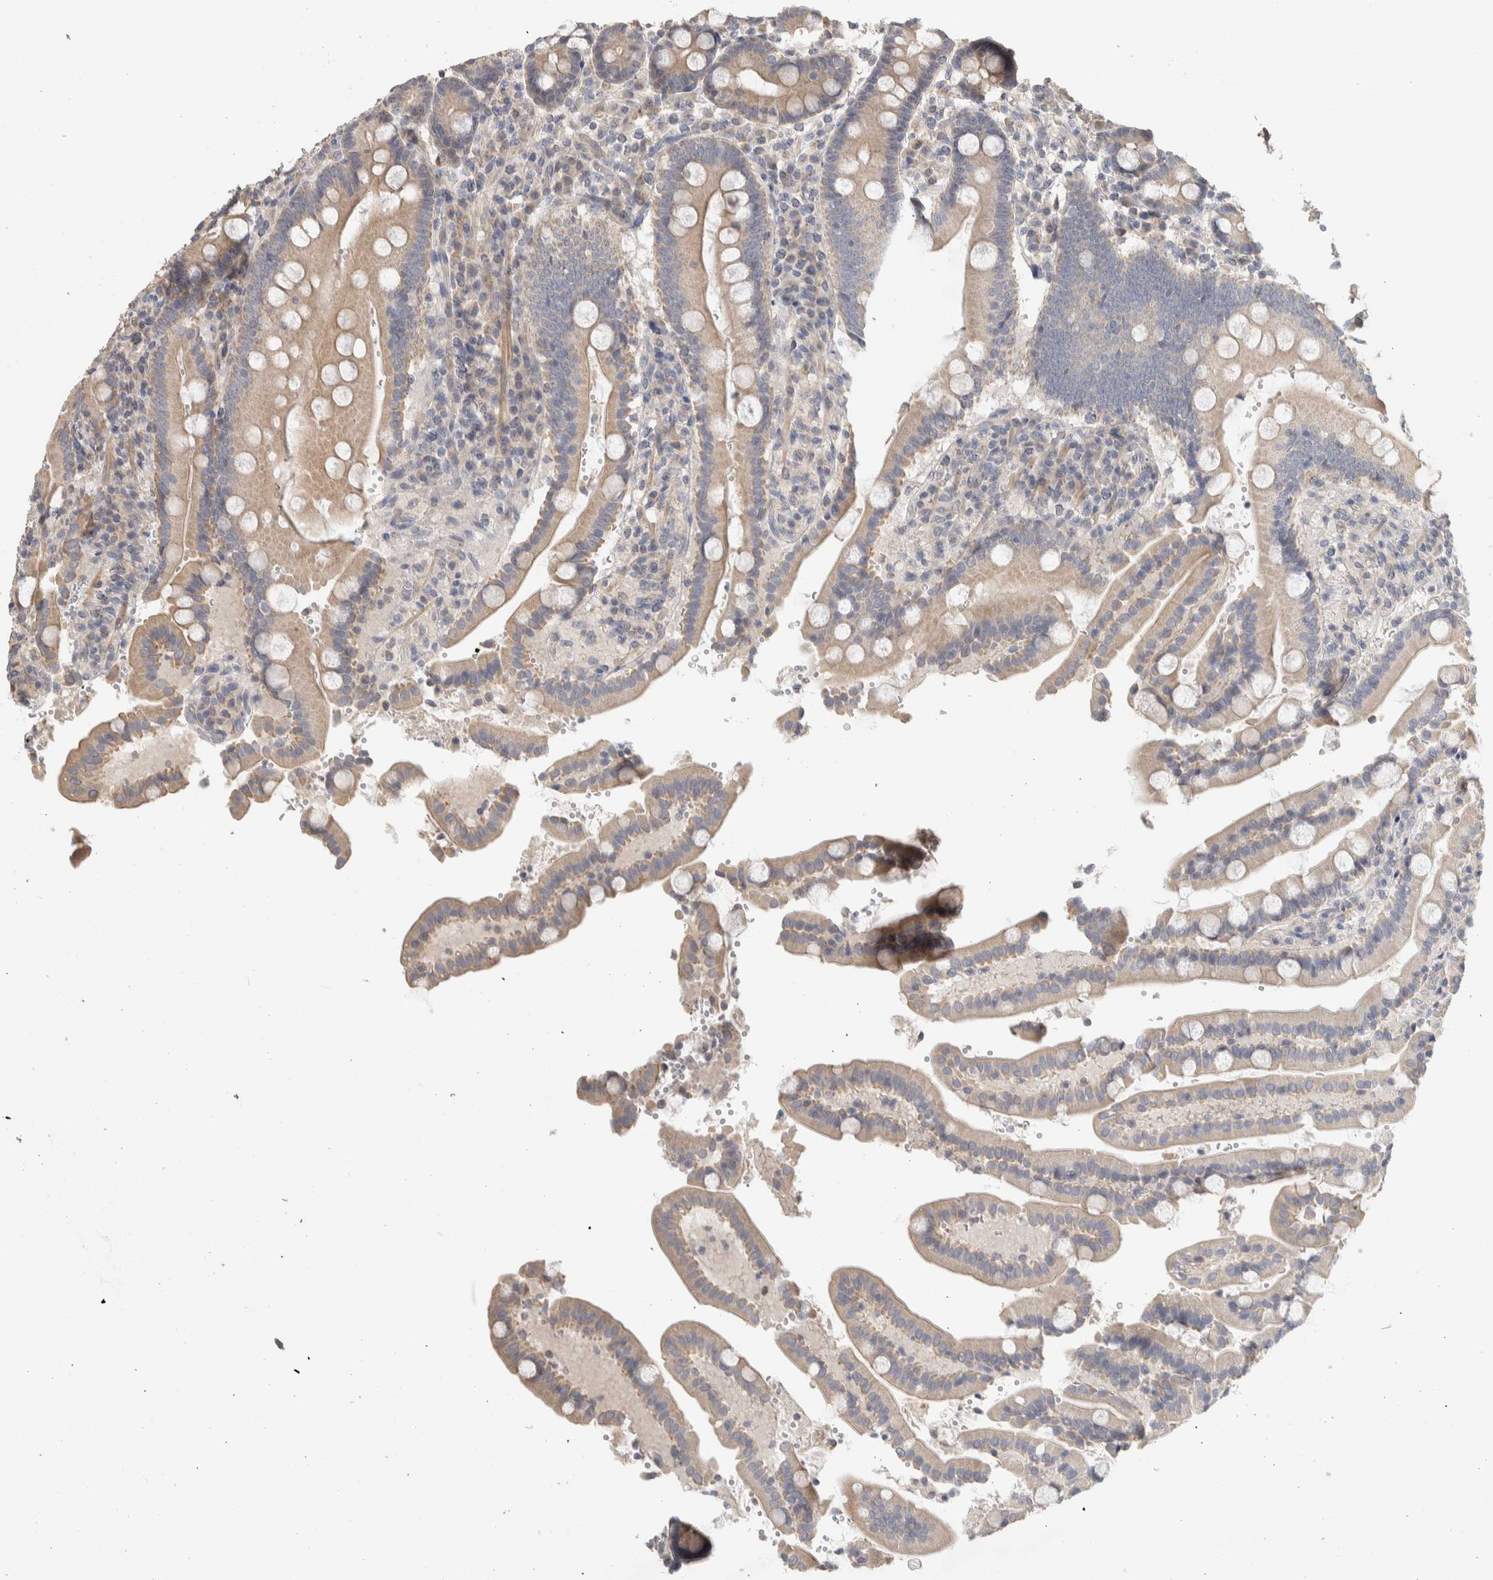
{"staining": {"intensity": "moderate", "quantity": ">75%", "location": "cytoplasmic/membranous"}, "tissue": "duodenum", "cell_type": "Glandular cells", "image_type": "normal", "snomed": [{"axis": "morphology", "description": "Normal tissue, NOS"}, {"axis": "topography", "description": "Small intestine, NOS"}], "caption": "Protein analysis of benign duodenum reveals moderate cytoplasmic/membranous staining in about >75% of glandular cells.", "gene": "DCXR", "patient": {"sex": "female", "age": 71}}